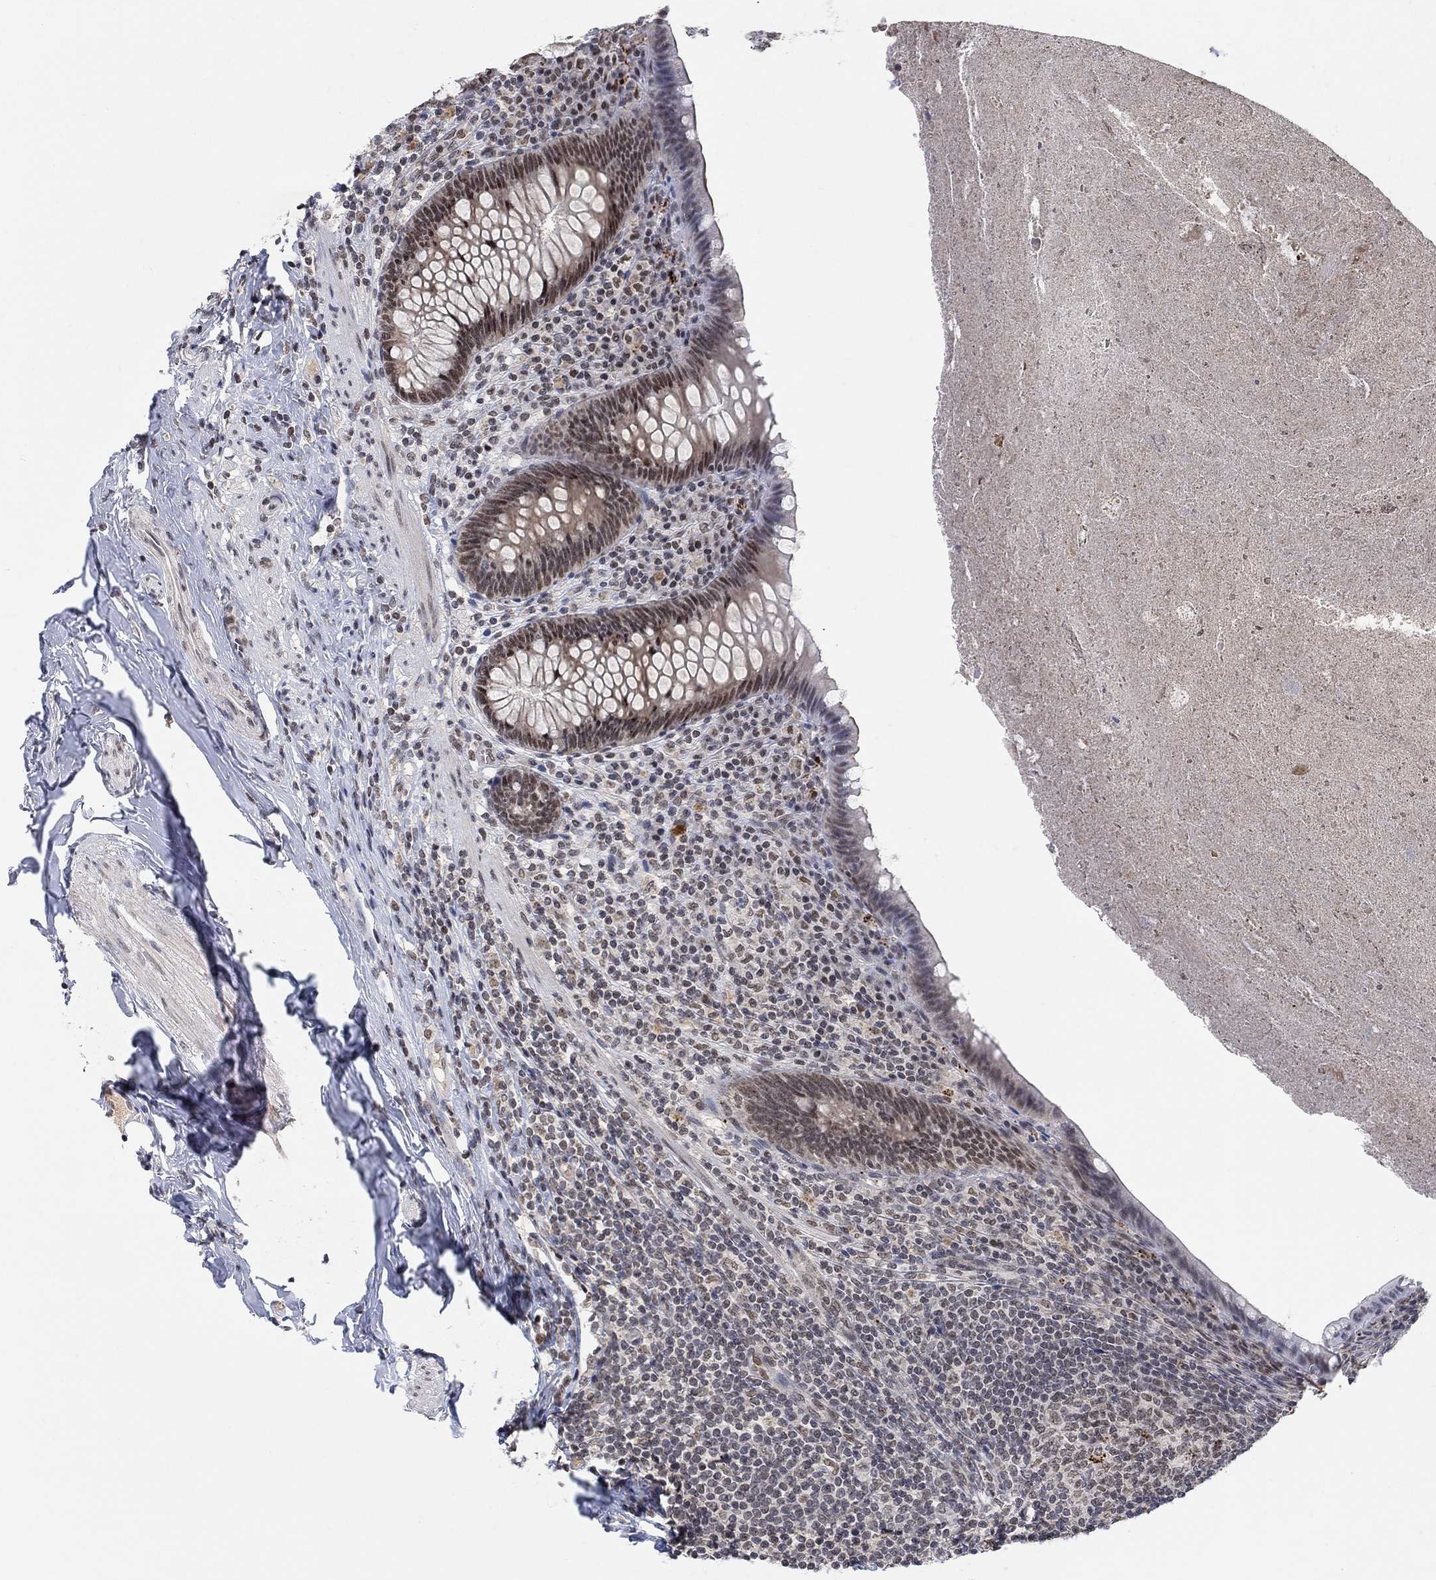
{"staining": {"intensity": "strong", "quantity": "25%-75%", "location": "nuclear"}, "tissue": "appendix", "cell_type": "Glandular cells", "image_type": "normal", "snomed": [{"axis": "morphology", "description": "Normal tissue, NOS"}, {"axis": "topography", "description": "Appendix"}], "caption": "Immunohistochemical staining of normal appendix exhibits strong nuclear protein staining in about 25%-75% of glandular cells.", "gene": "THAP8", "patient": {"sex": "male", "age": 47}}